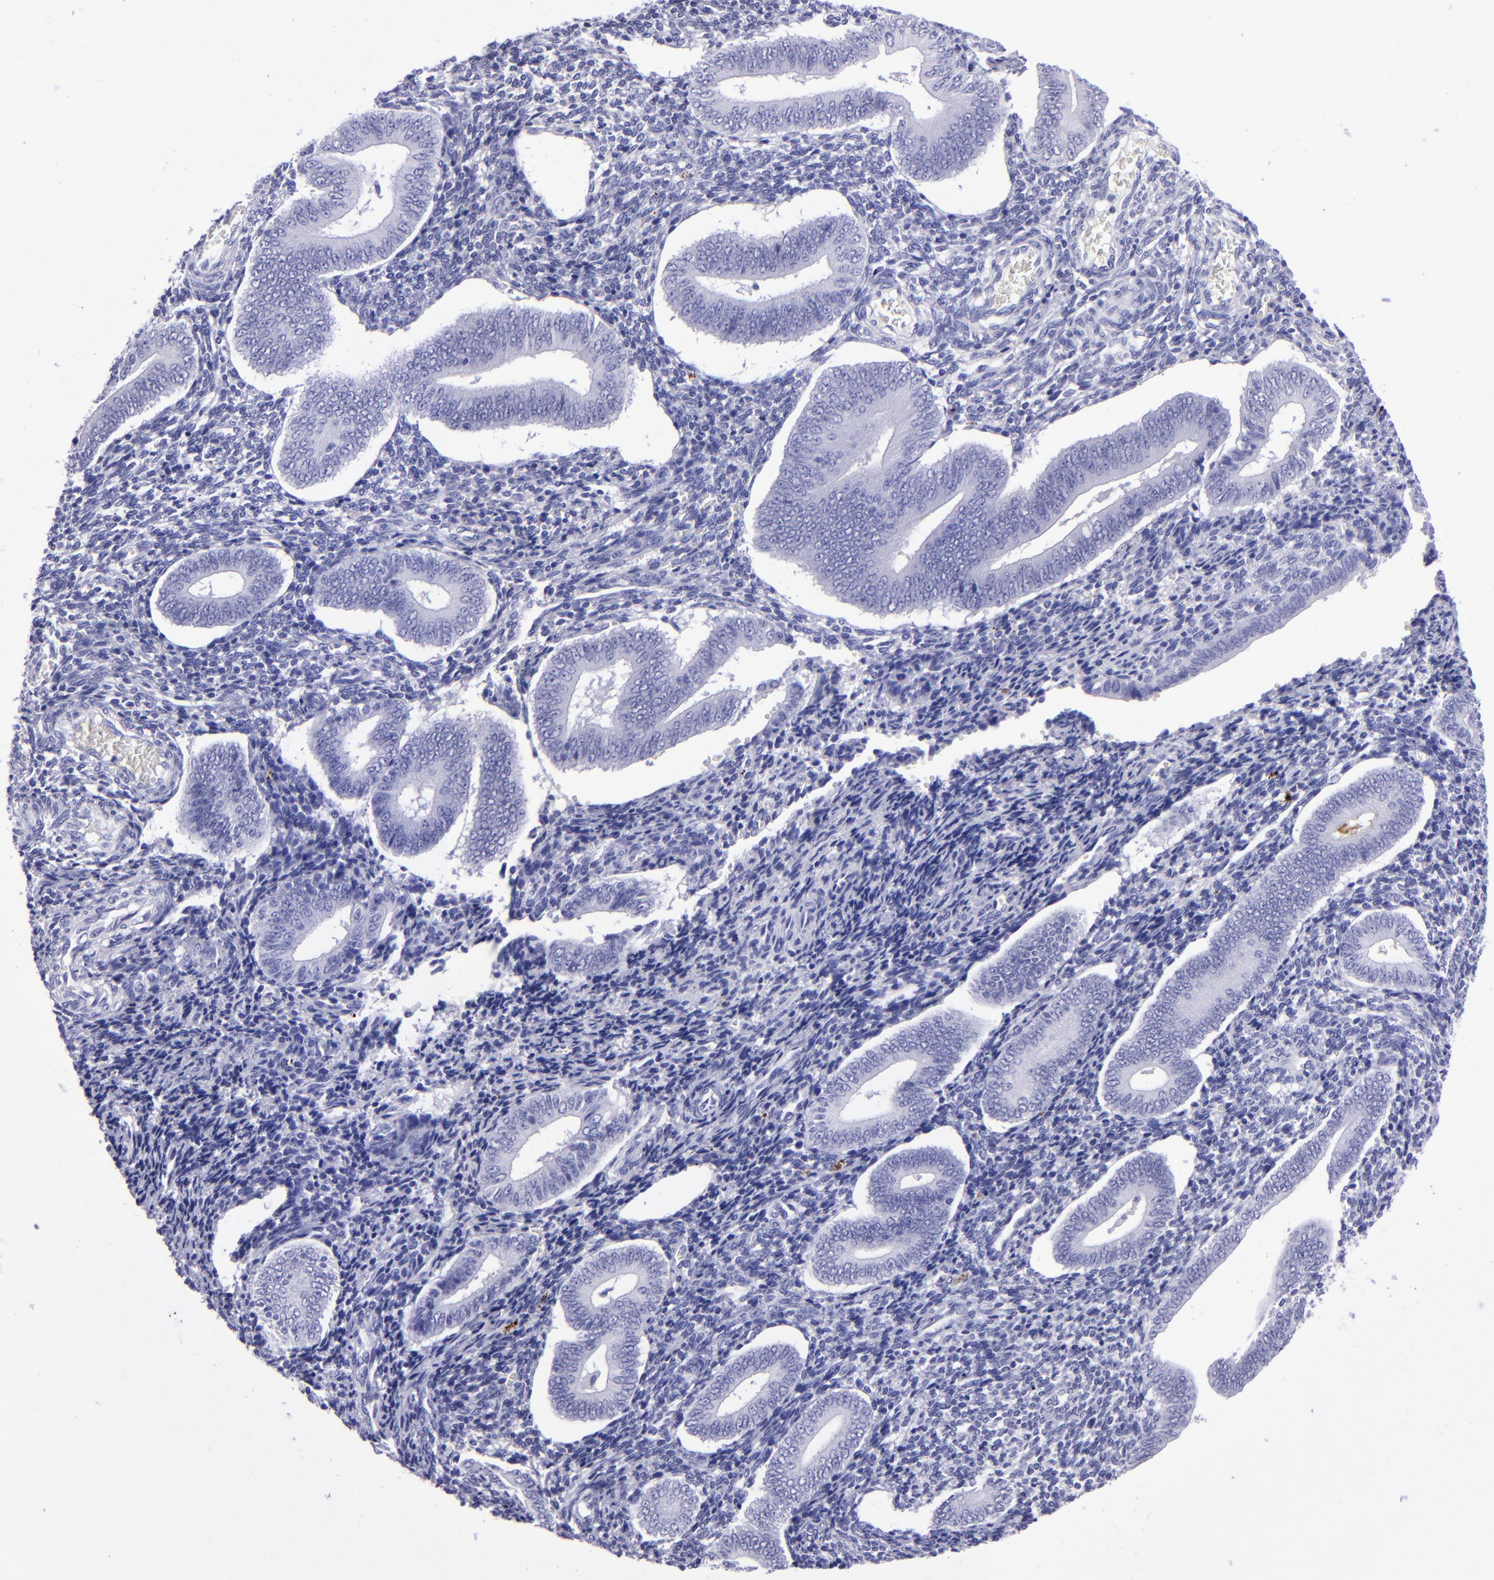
{"staining": {"intensity": "negative", "quantity": "none", "location": "none"}, "tissue": "endometrium", "cell_type": "Cells in endometrial stroma", "image_type": "normal", "snomed": [{"axis": "morphology", "description": "Normal tissue, NOS"}, {"axis": "topography", "description": "Uterus"}, {"axis": "topography", "description": "Endometrium"}], "caption": "A micrograph of human endometrium is negative for staining in cells in endometrial stroma. (Stains: DAB (3,3'-diaminobenzidine) immunohistochemistry with hematoxylin counter stain, Microscopy: brightfield microscopy at high magnification).", "gene": "TYRP1", "patient": {"sex": "female", "age": 33}}